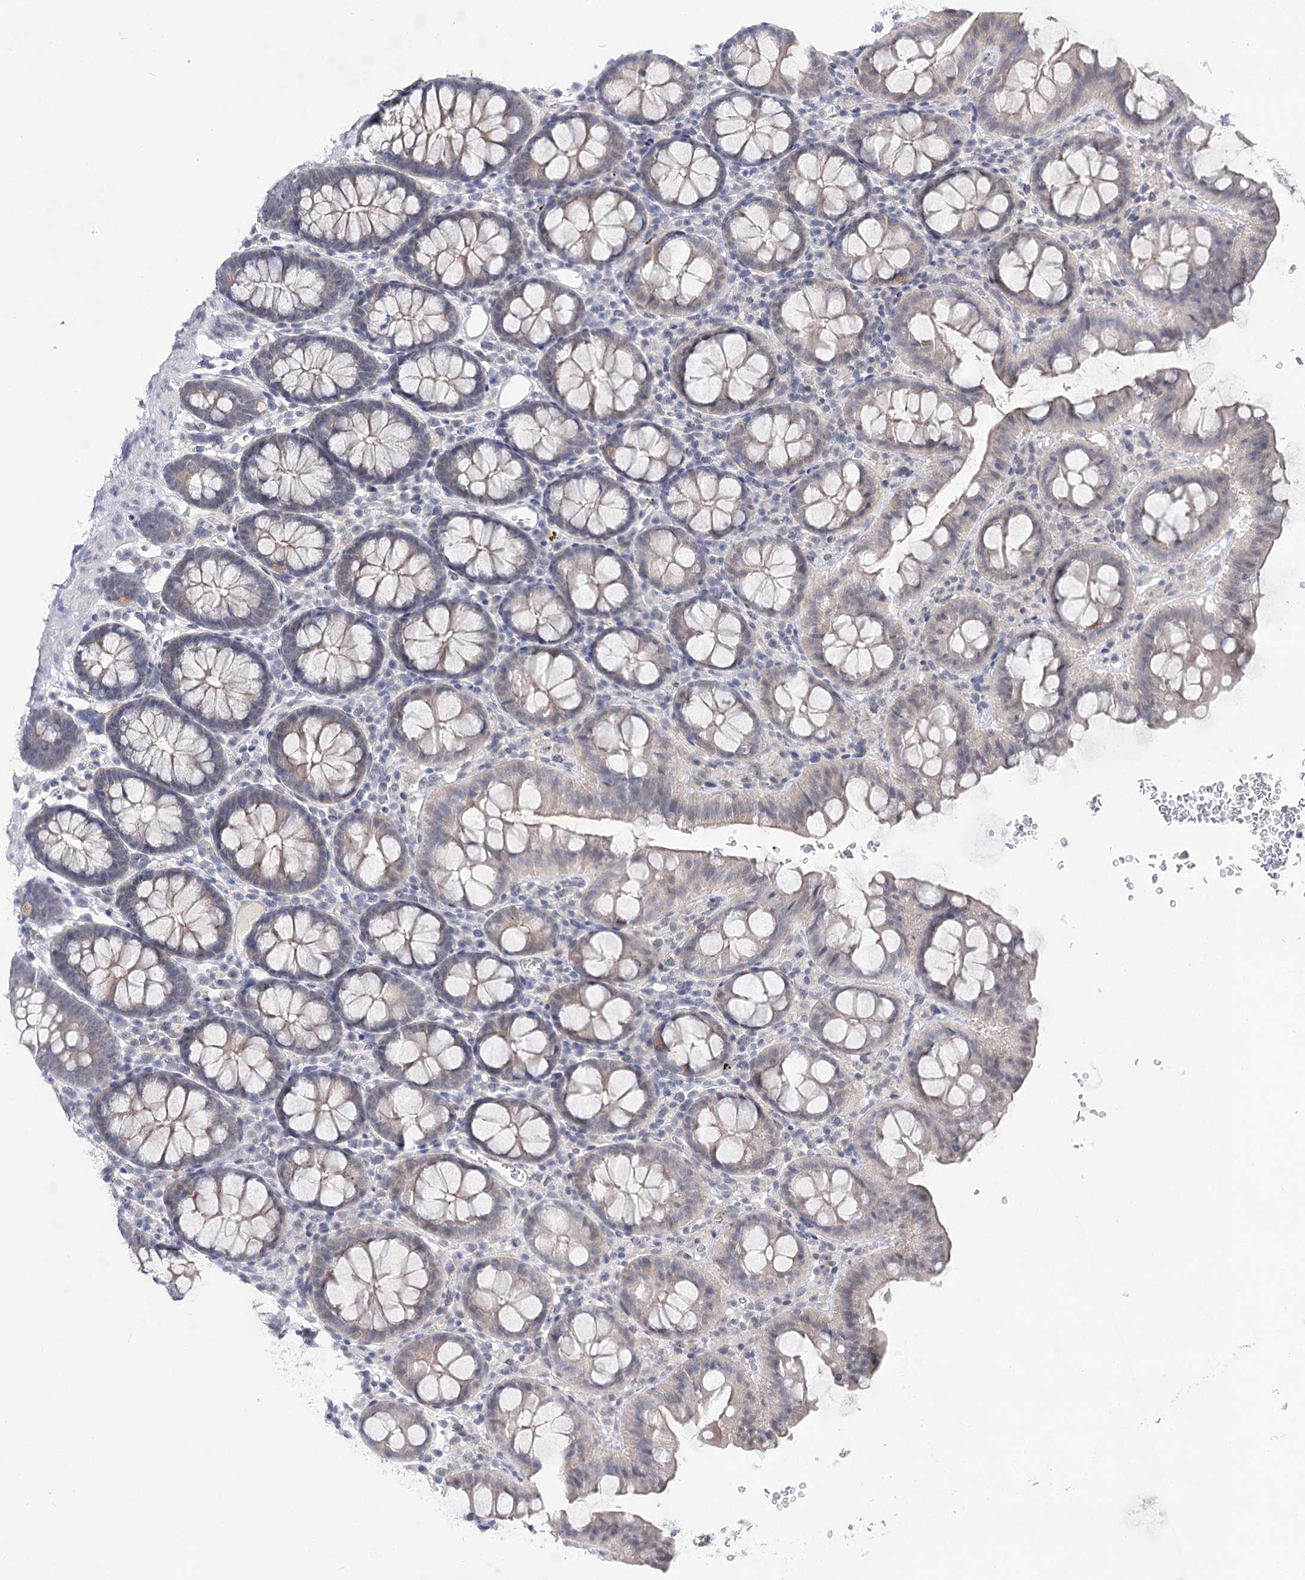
{"staining": {"intensity": "negative", "quantity": "none", "location": "none"}, "tissue": "colon", "cell_type": "Endothelial cells", "image_type": "normal", "snomed": [{"axis": "morphology", "description": "Normal tissue, NOS"}, {"axis": "topography", "description": "Colon"}], "caption": "The image exhibits no staining of endothelial cells in benign colon. The staining was performed using DAB (3,3'-diaminobenzidine) to visualize the protein expression in brown, while the nuclei were stained in blue with hematoxylin (Magnification: 20x).", "gene": "ATP10B", "patient": {"sex": "male", "age": 75}}